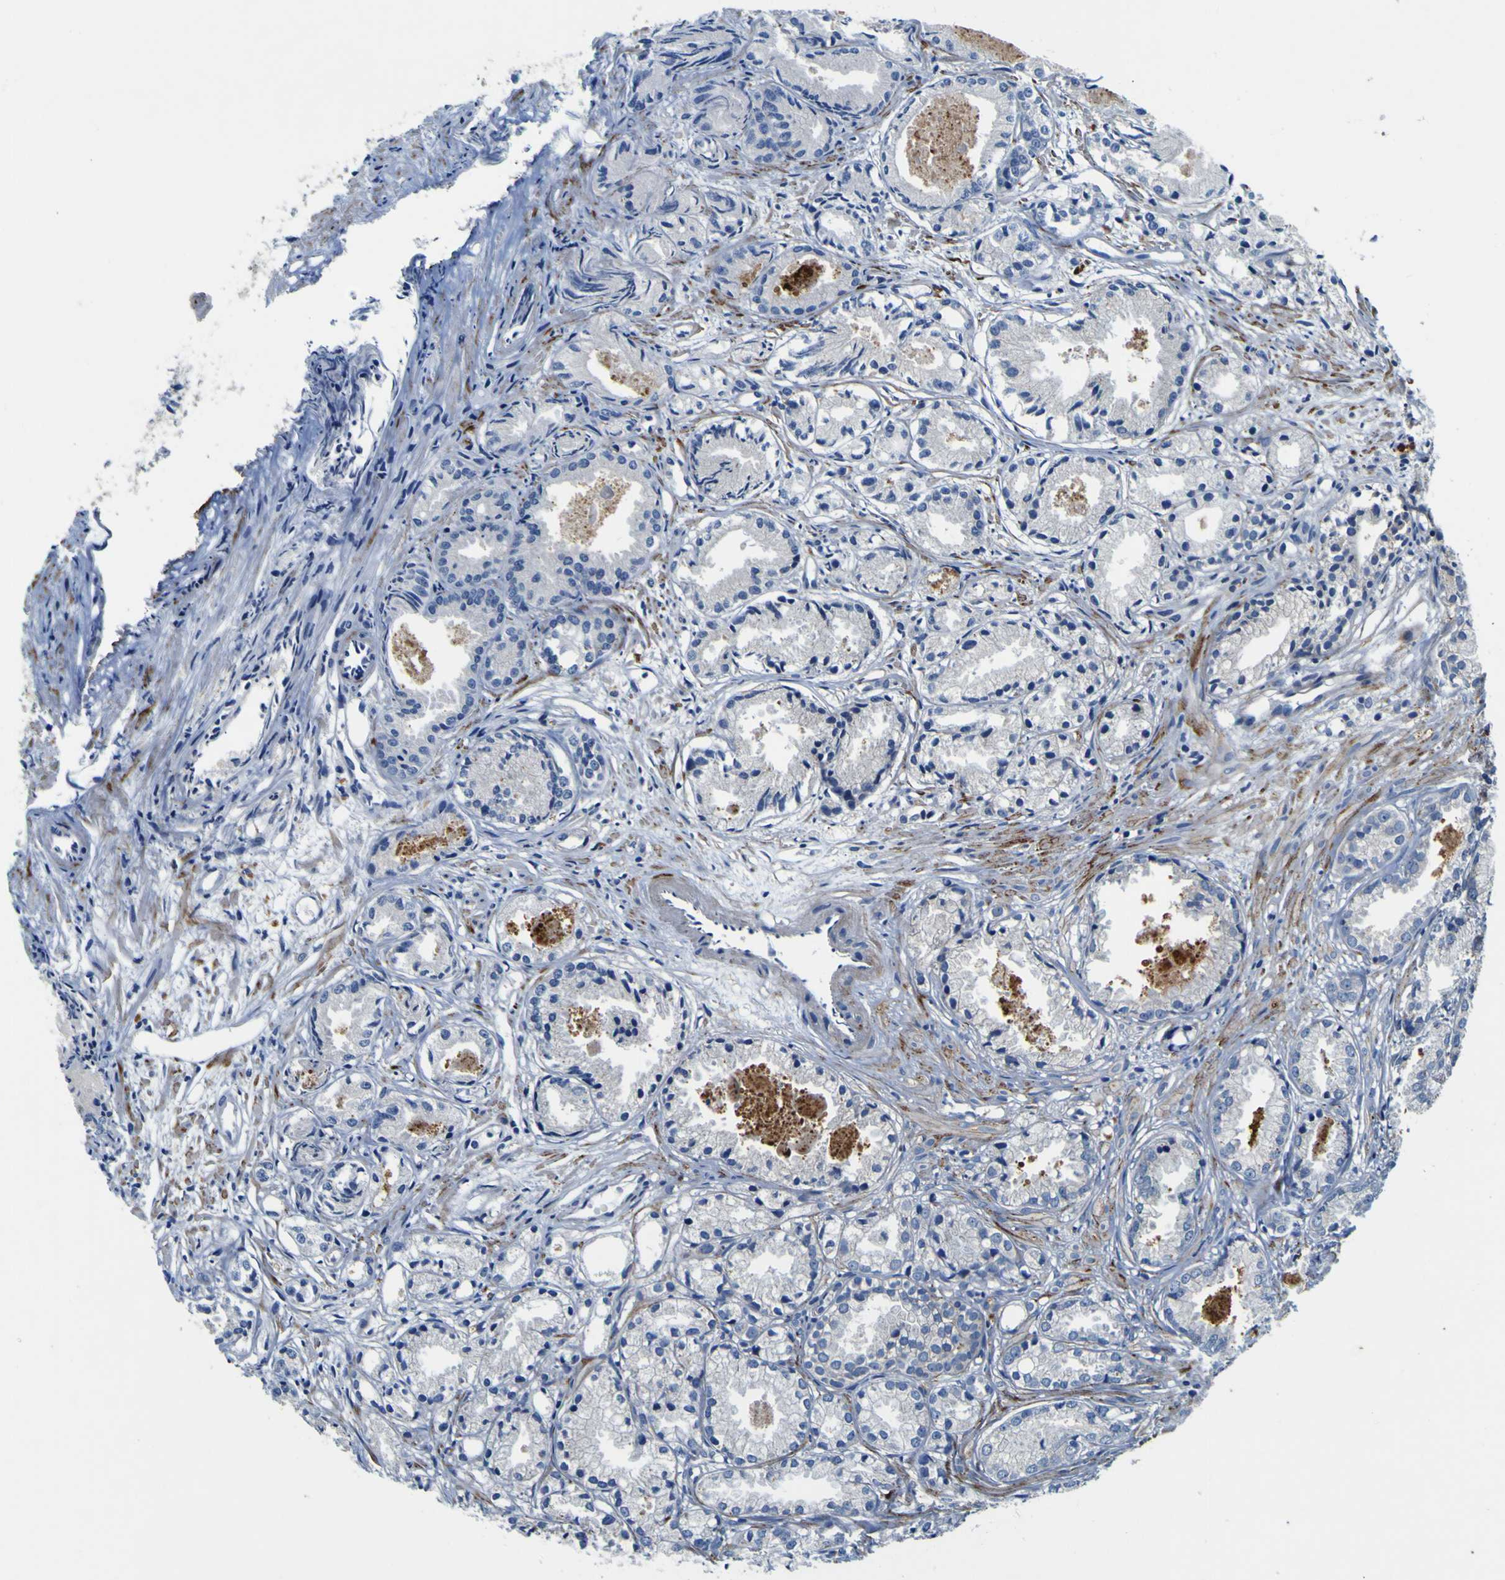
{"staining": {"intensity": "negative", "quantity": "none", "location": "none"}, "tissue": "prostate cancer", "cell_type": "Tumor cells", "image_type": "cancer", "snomed": [{"axis": "morphology", "description": "Adenocarcinoma, Low grade"}, {"axis": "topography", "description": "Prostate"}], "caption": "Tumor cells are negative for protein expression in human low-grade adenocarcinoma (prostate).", "gene": "AGAP3", "patient": {"sex": "male", "age": 72}}